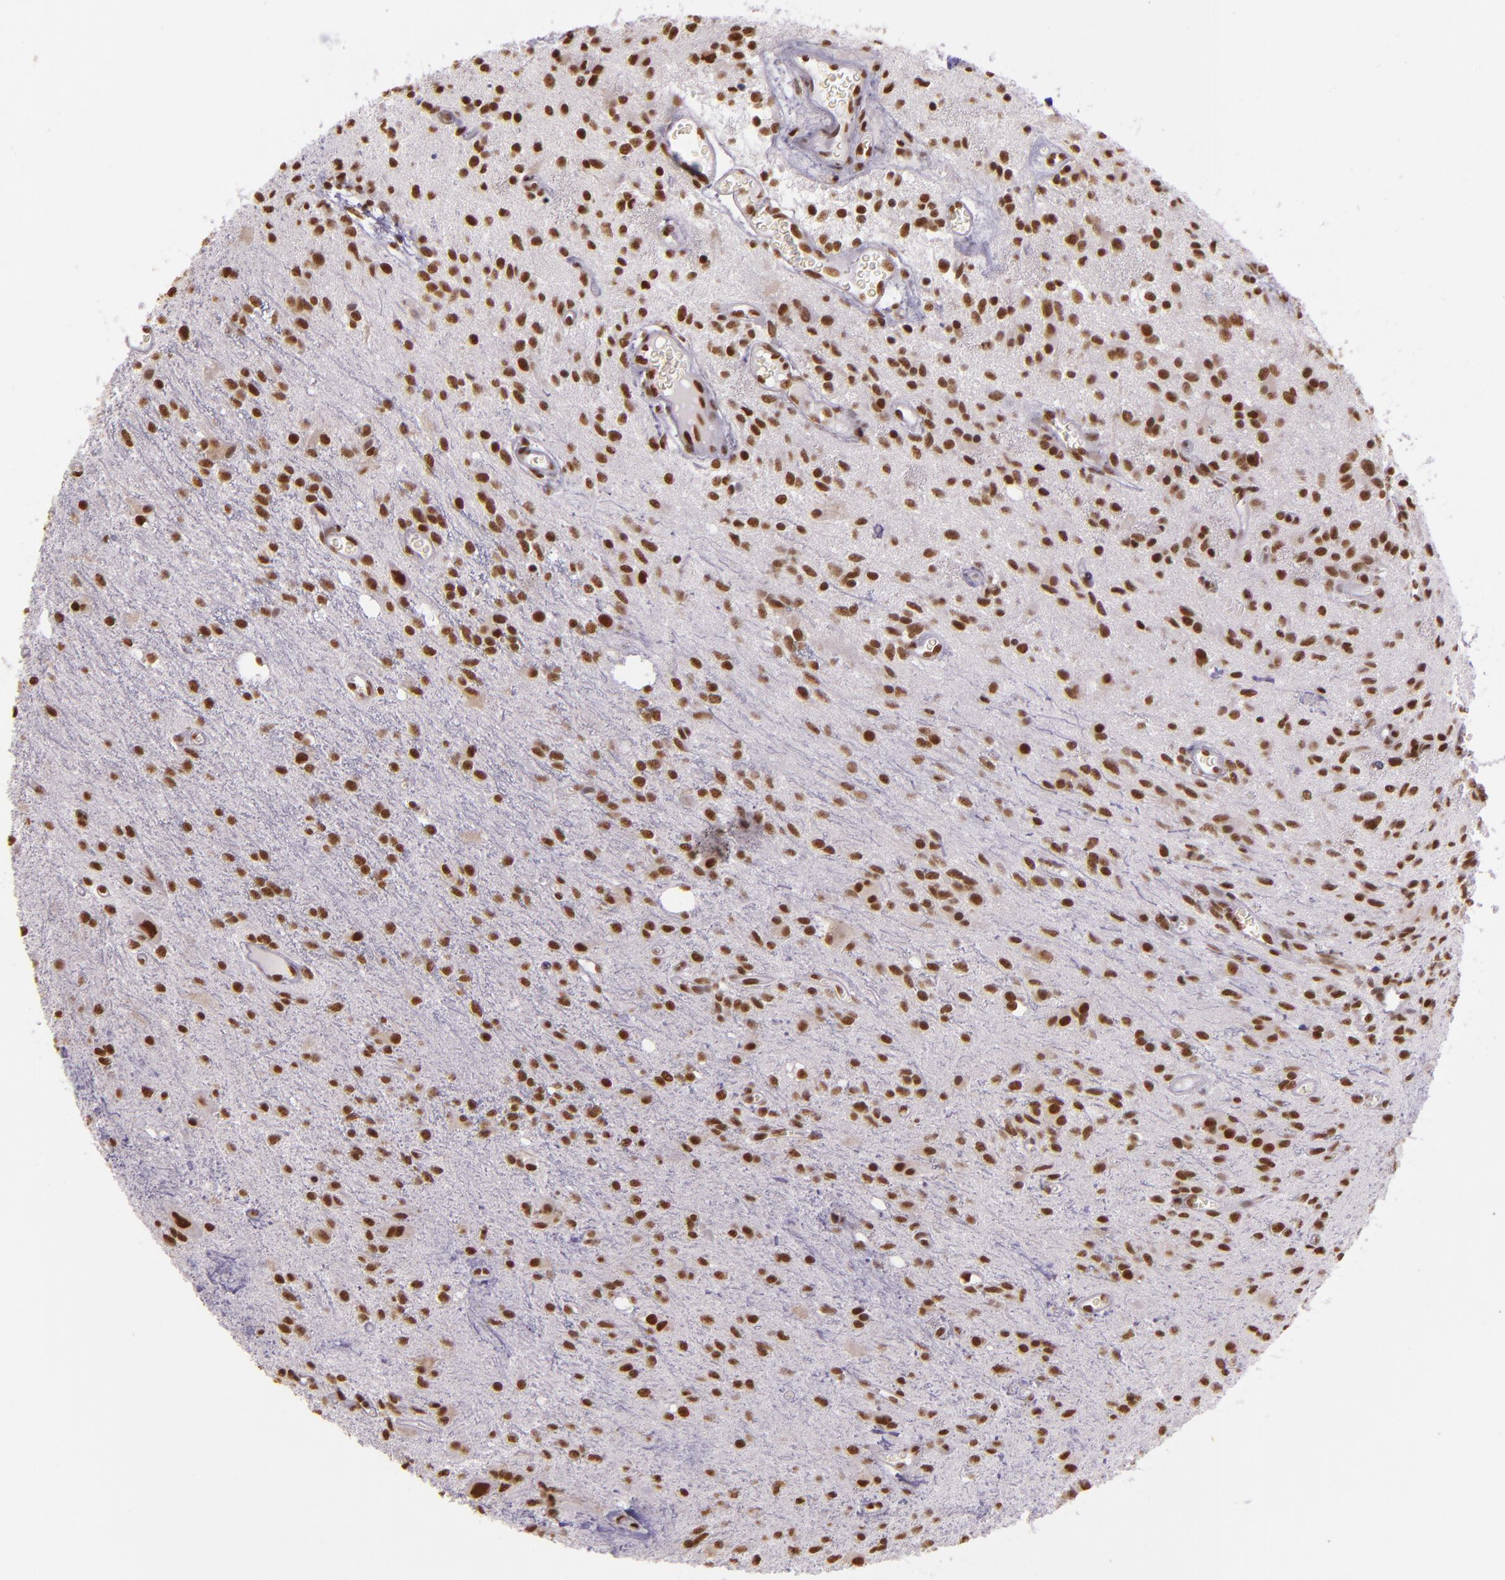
{"staining": {"intensity": "moderate", "quantity": ">75%", "location": "nuclear"}, "tissue": "glioma", "cell_type": "Tumor cells", "image_type": "cancer", "snomed": [{"axis": "morphology", "description": "Glioma, malignant, Low grade"}, {"axis": "topography", "description": "Brain"}], "caption": "Immunohistochemical staining of human low-grade glioma (malignant) displays medium levels of moderate nuclear protein expression in approximately >75% of tumor cells. The protein of interest is shown in brown color, while the nuclei are stained blue.", "gene": "USF1", "patient": {"sex": "female", "age": 15}}